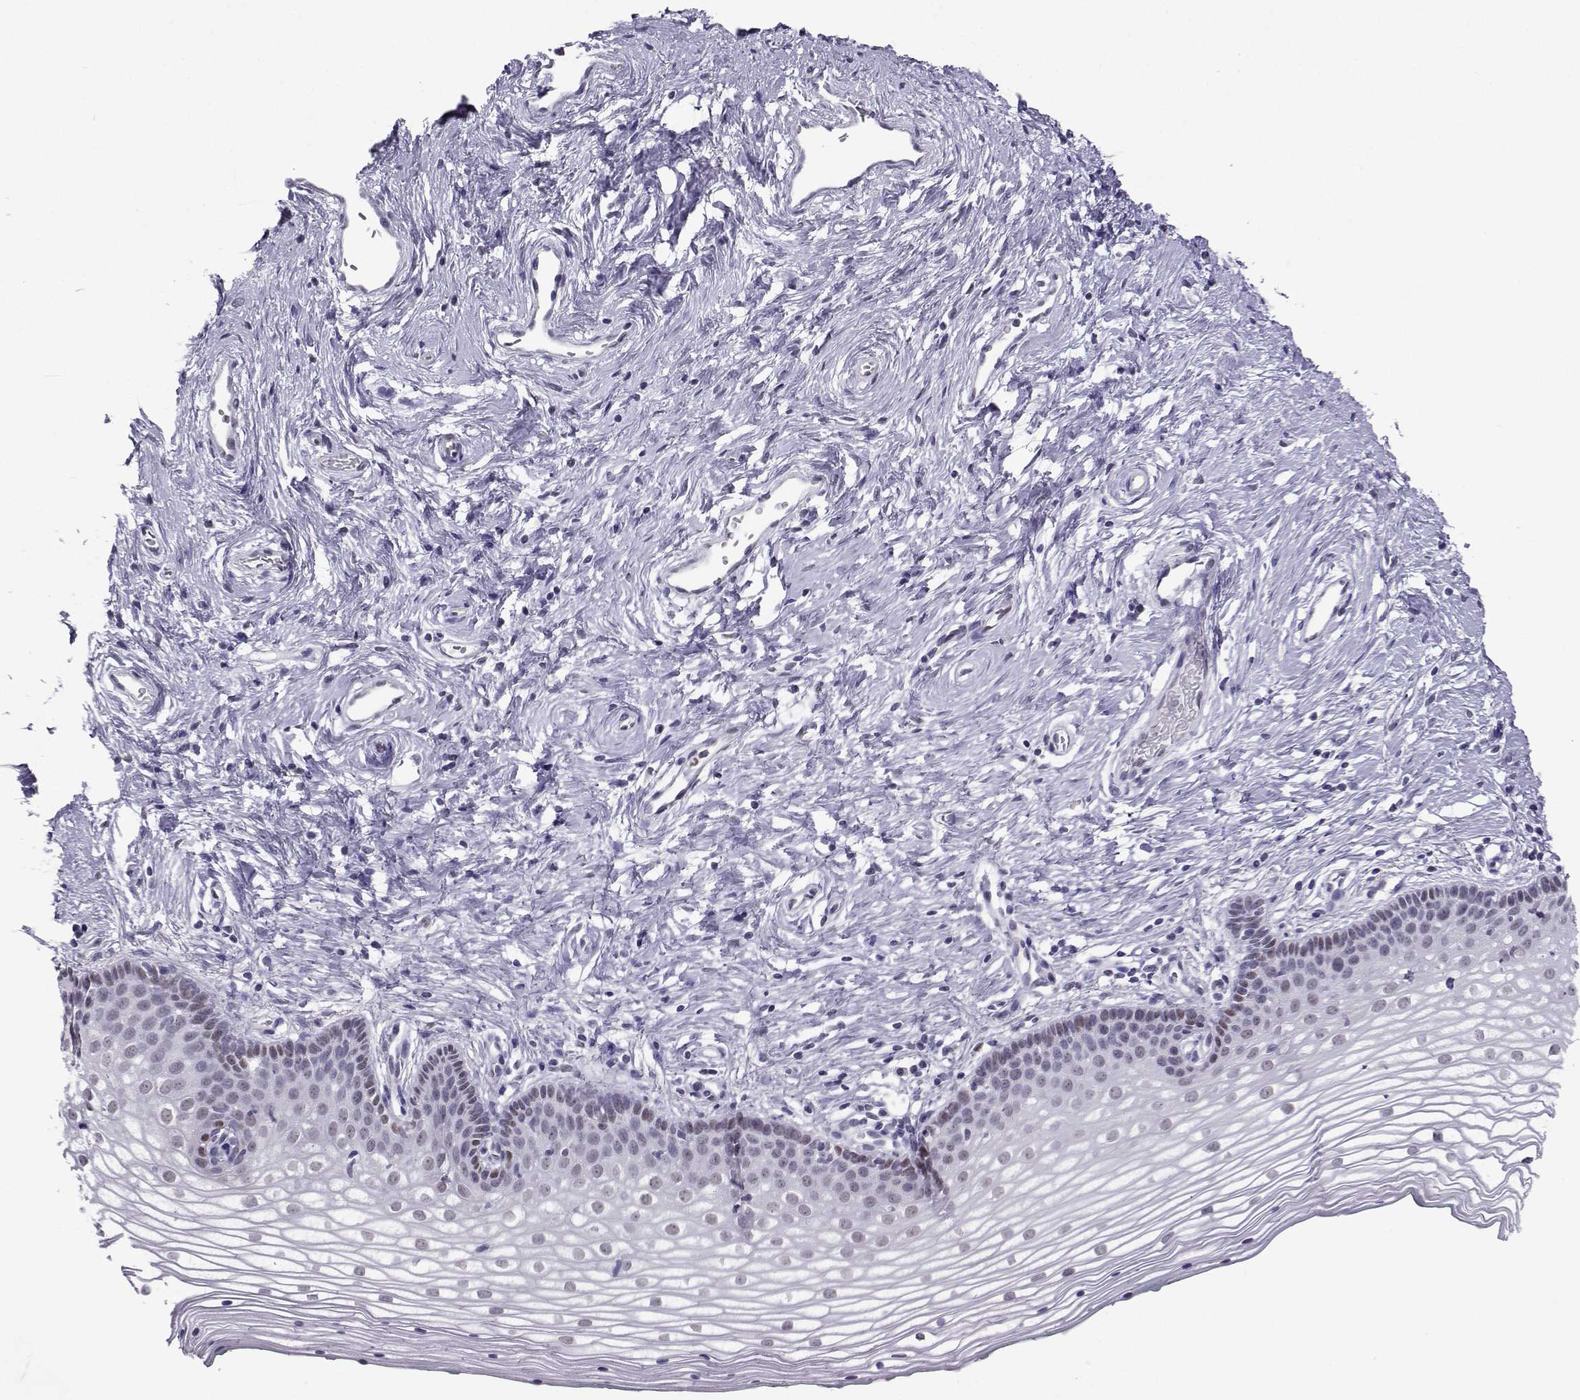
{"staining": {"intensity": "negative", "quantity": "none", "location": "none"}, "tissue": "vagina", "cell_type": "Squamous epithelial cells", "image_type": "normal", "snomed": [{"axis": "morphology", "description": "Normal tissue, NOS"}, {"axis": "topography", "description": "Vagina"}], "caption": "The micrograph shows no staining of squamous epithelial cells in unremarkable vagina. (Brightfield microscopy of DAB IHC at high magnification).", "gene": "TEDC2", "patient": {"sex": "female", "age": 36}}